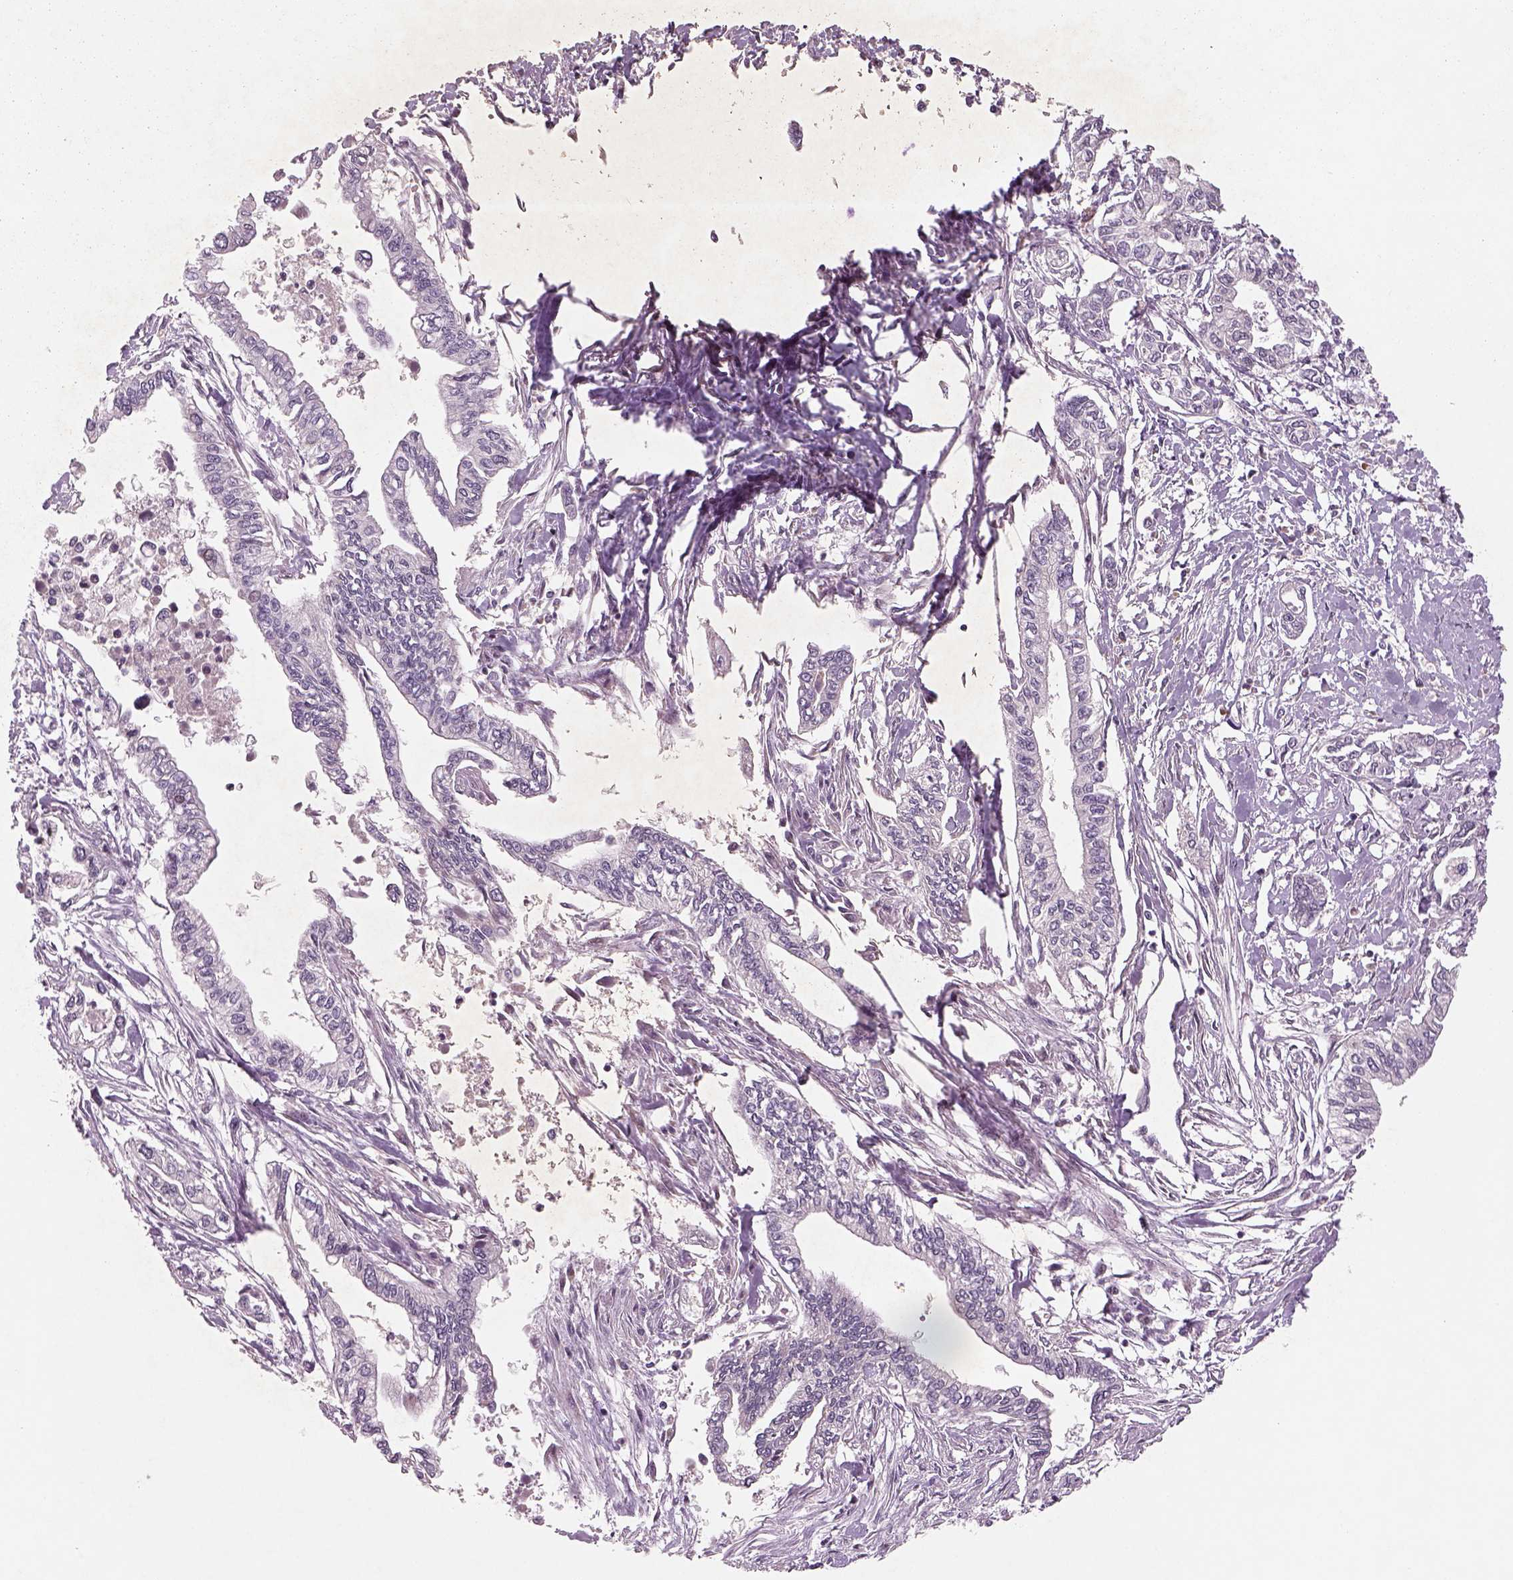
{"staining": {"intensity": "negative", "quantity": "none", "location": "none"}, "tissue": "pancreatic cancer", "cell_type": "Tumor cells", "image_type": "cancer", "snomed": [{"axis": "morphology", "description": "Adenocarcinoma, NOS"}, {"axis": "topography", "description": "Pancreas"}], "caption": "Immunohistochemistry (IHC) of human pancreatic adenocarcinoma exhibits no staining in tumor cells.", "gene": "PENK", "patient": {"sex": "male", "age": 60}}